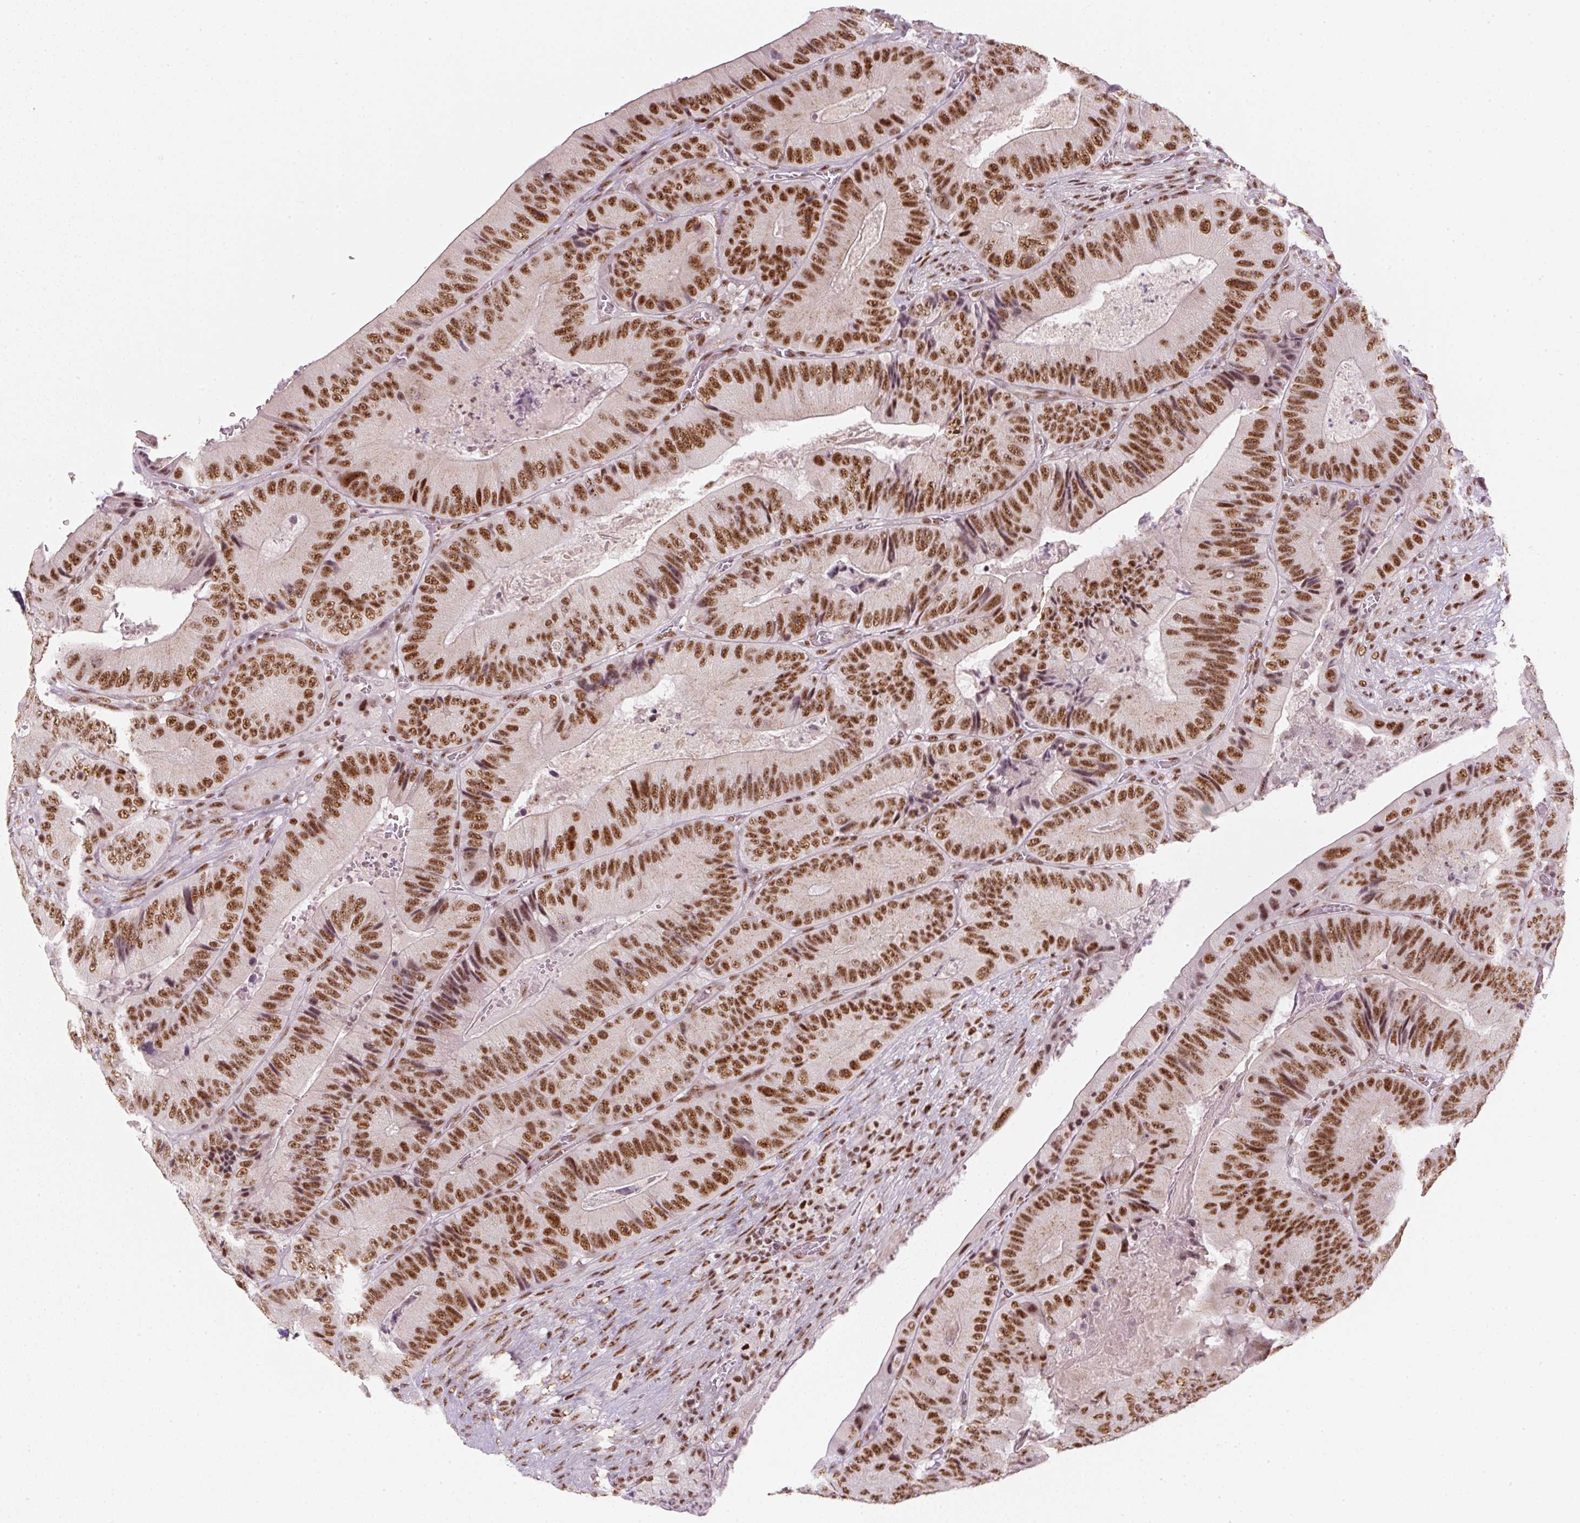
{"staining": {"intensity": "strong", "quantity": ">75%", "location": "nuclear"}, "tissue": "colorectal cancer", "cell_type": "Tumor cells", "image_type": "cancer", "snomed": [{"axis": "morphology", "description": "Adenocarcinoma, NOS"}, {"axis": "topography", "description": "Colon"}], "caption": "Colorectal cancer (adenocarcinoma) stained with a brown dye displays strong nuclear positive positivity in about >75% of tumor cells.", "gene": "U2AF2", "patient": {"sex": "female", "age": 86}}